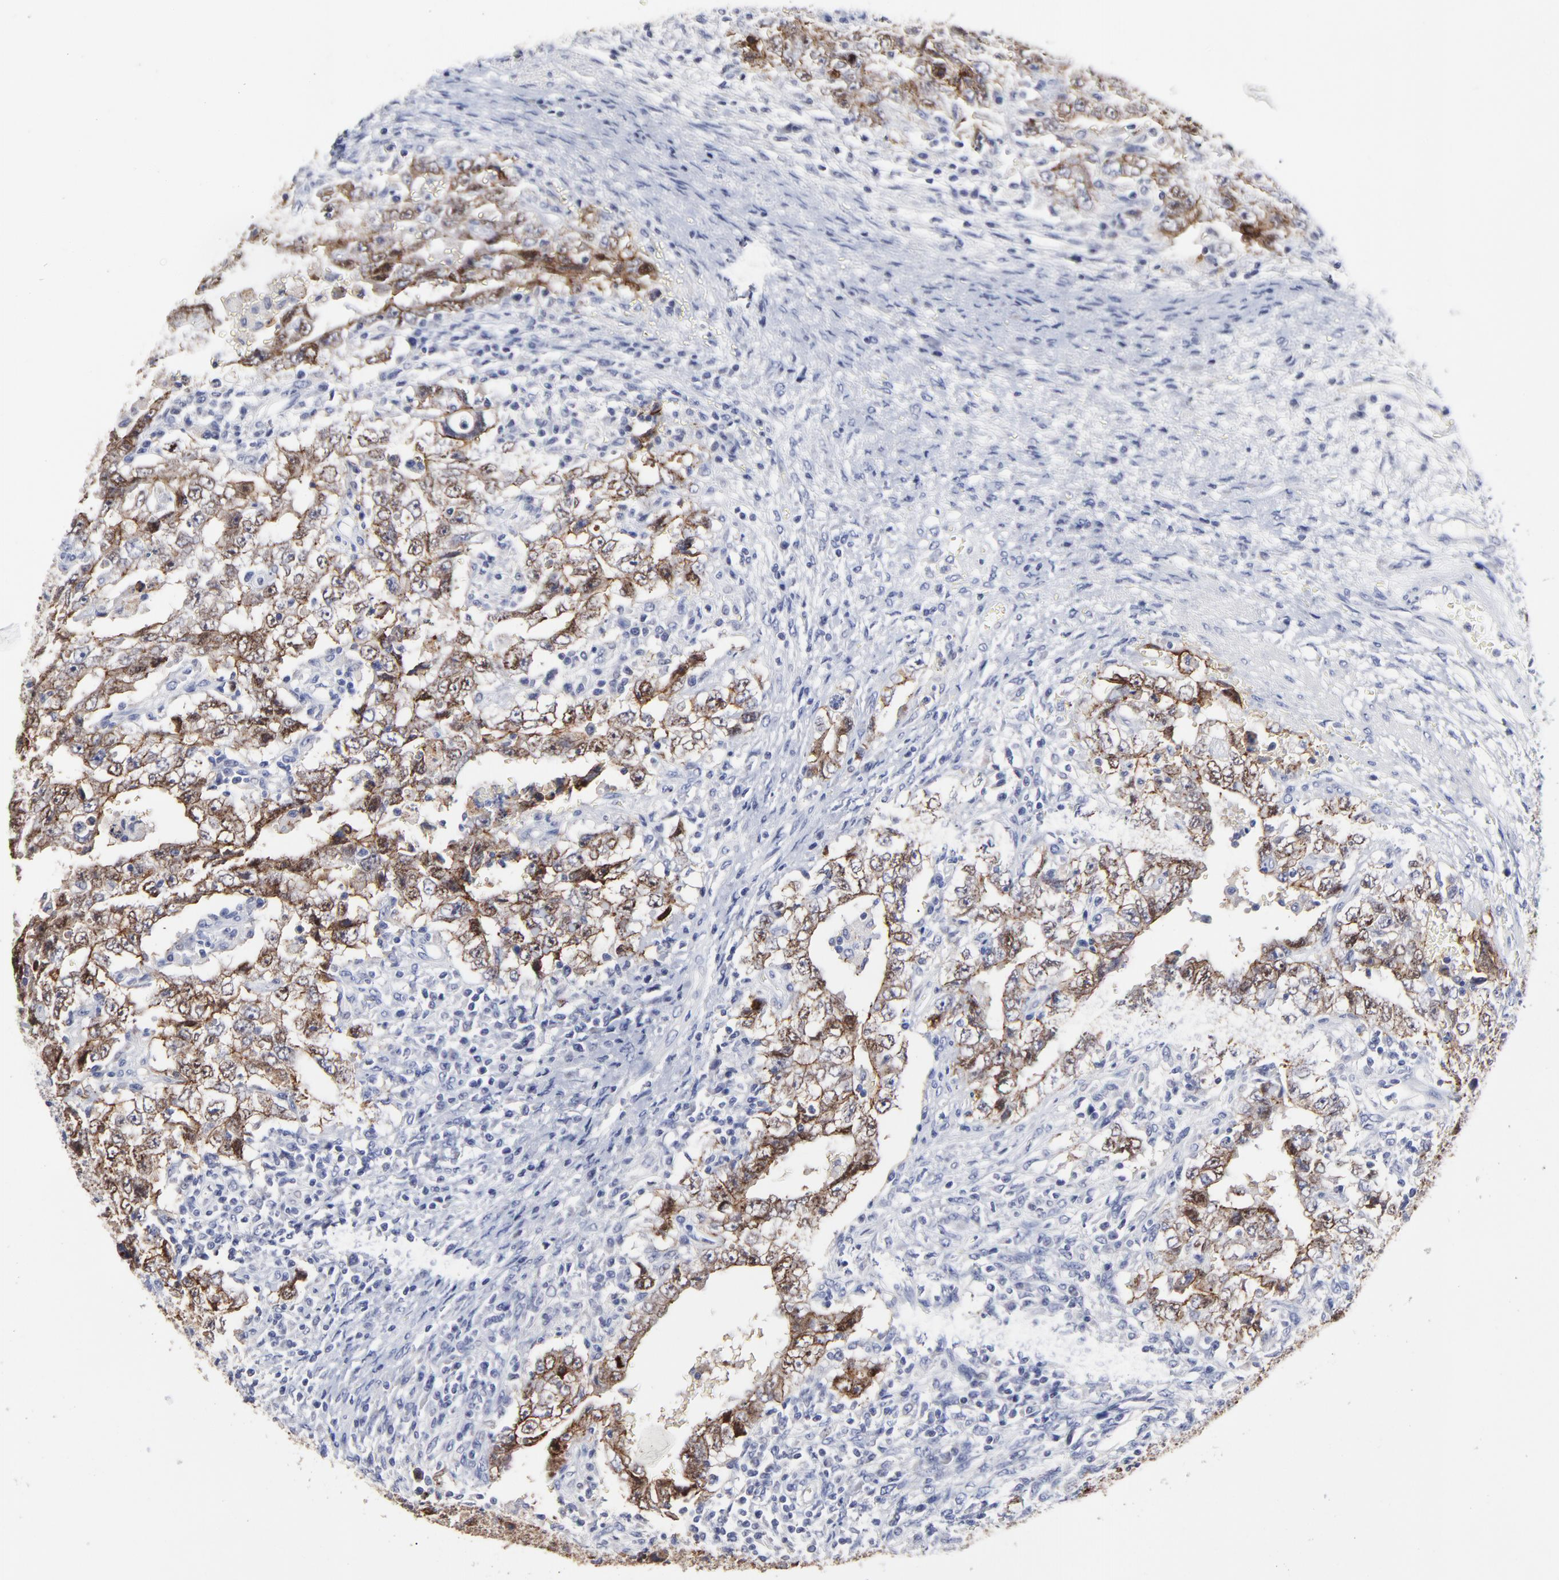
{"staining": {"intensity": "moderate", "quantity": "25%-75%", "location": "cytoplasmic/membranous,nuclear"}, "tissue": "testis cancer", "cell_type": "Tumor cells", "image_type": "cancer", "snomed": [{"axis": "morphology", "description": "Carcinoma, Embryonal, NOS"}, {"axis": "topography", "description": "Testis"}], "caption": "High-power microscopy captured an IHC image of testis cancer, revealing moderate cytoplasmic/membranous and nuclear staining in about 25%-75% of tumor cells. (DAB (3,3'-diaminobenzidine) = brown stain, brightfield microscopy at high magnification).", "gene": "CXADR", "patient": {"sex": "male", "age": 26}}